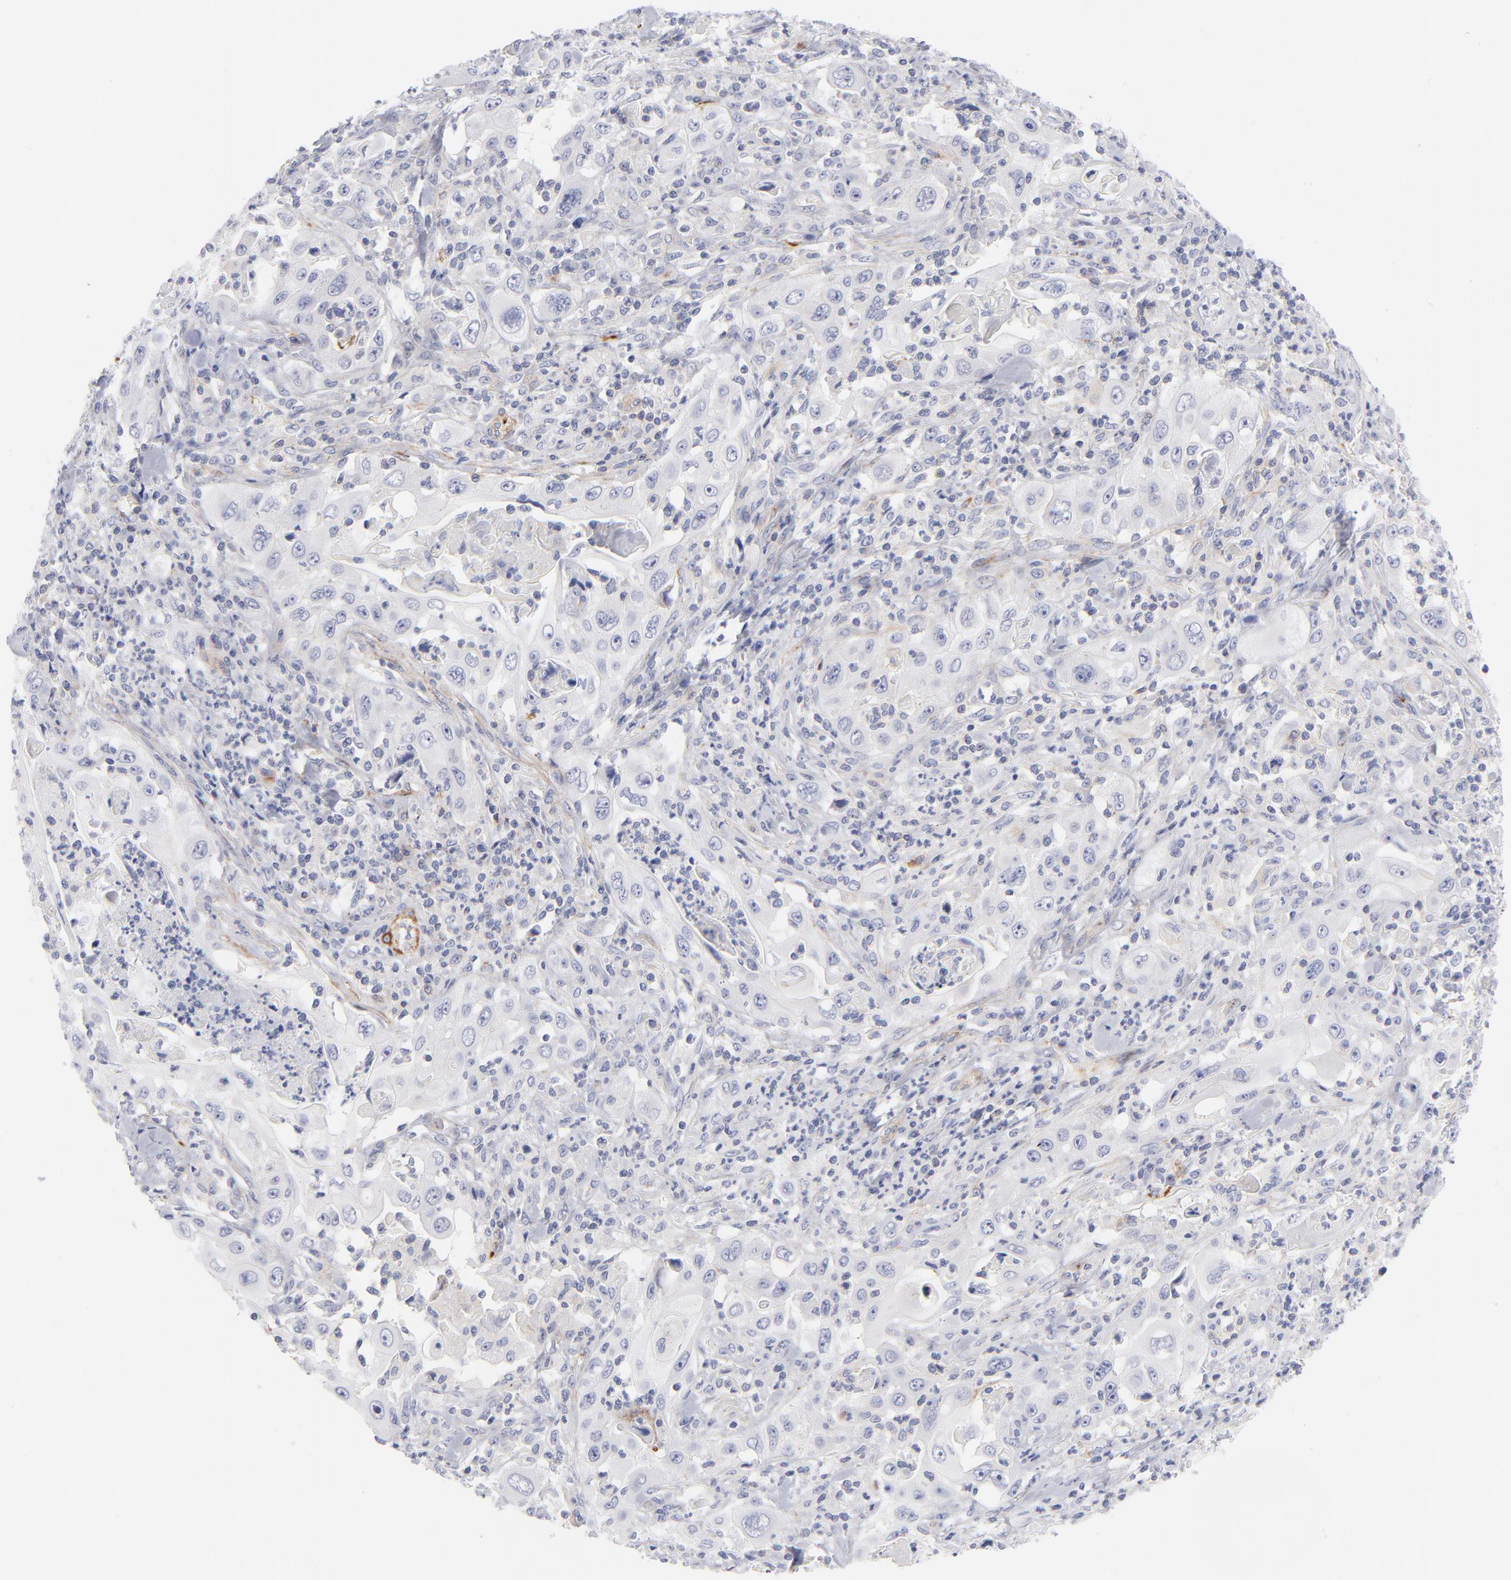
{"staining": {"intensity": "negative", "quantity": "none", "location": "none"}, "tissue": "pancreatic cancer", "cell_type": "Tumor cells", "image_type": "cancer", "snomed": [{"axis": "morphology", "description": "Adenocarcinoma, NOS"}, {"axis": "topography", "description": "Pancreas"}], "caption": "Human adenocarcinoma (pancreatic) stained for a protein using IHC exhibits no staining in tumor cells.", "gene": "ACTA2", "patient": {"sex": "male", "age": 70}}